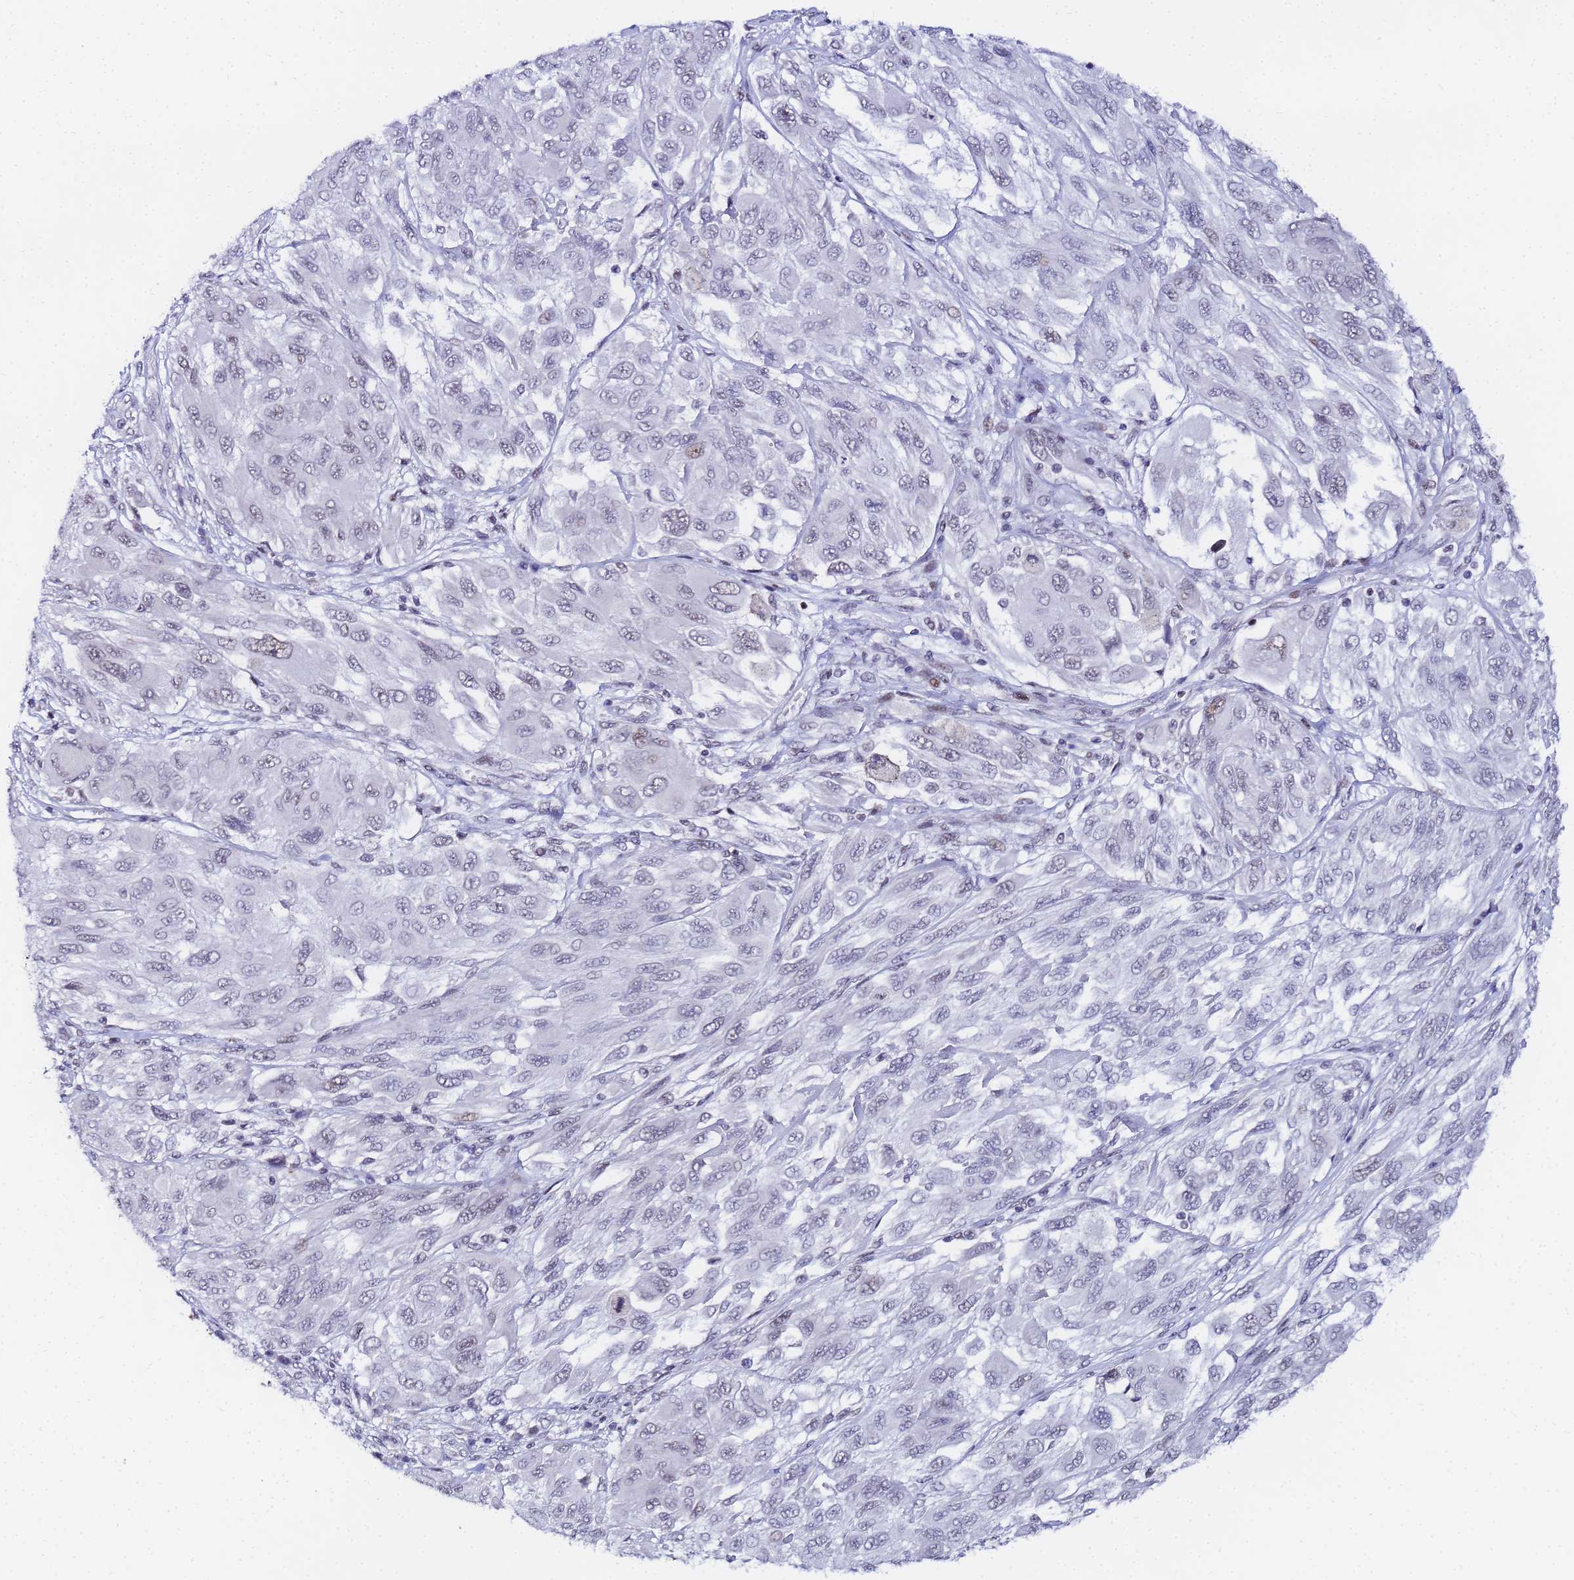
{"staining": {"intensity": "negative", "quantity": "none", "location": "none"}, "tissue": "melanoma", "cell_type": "Tumor cells", "image_type": "cancer", "snomed": [{"axis": "morphology", "description": "Malignant melanoma, NOS"}, {"axis": "topography", "description": "Skin"}], "caption": "This is an immunohistochemistry (IHC) histopathology image of melanoma. There is no positivity in tumor cells.", "gene": "CKMT1A", "patient": {"sex": "female", "age": 91}}